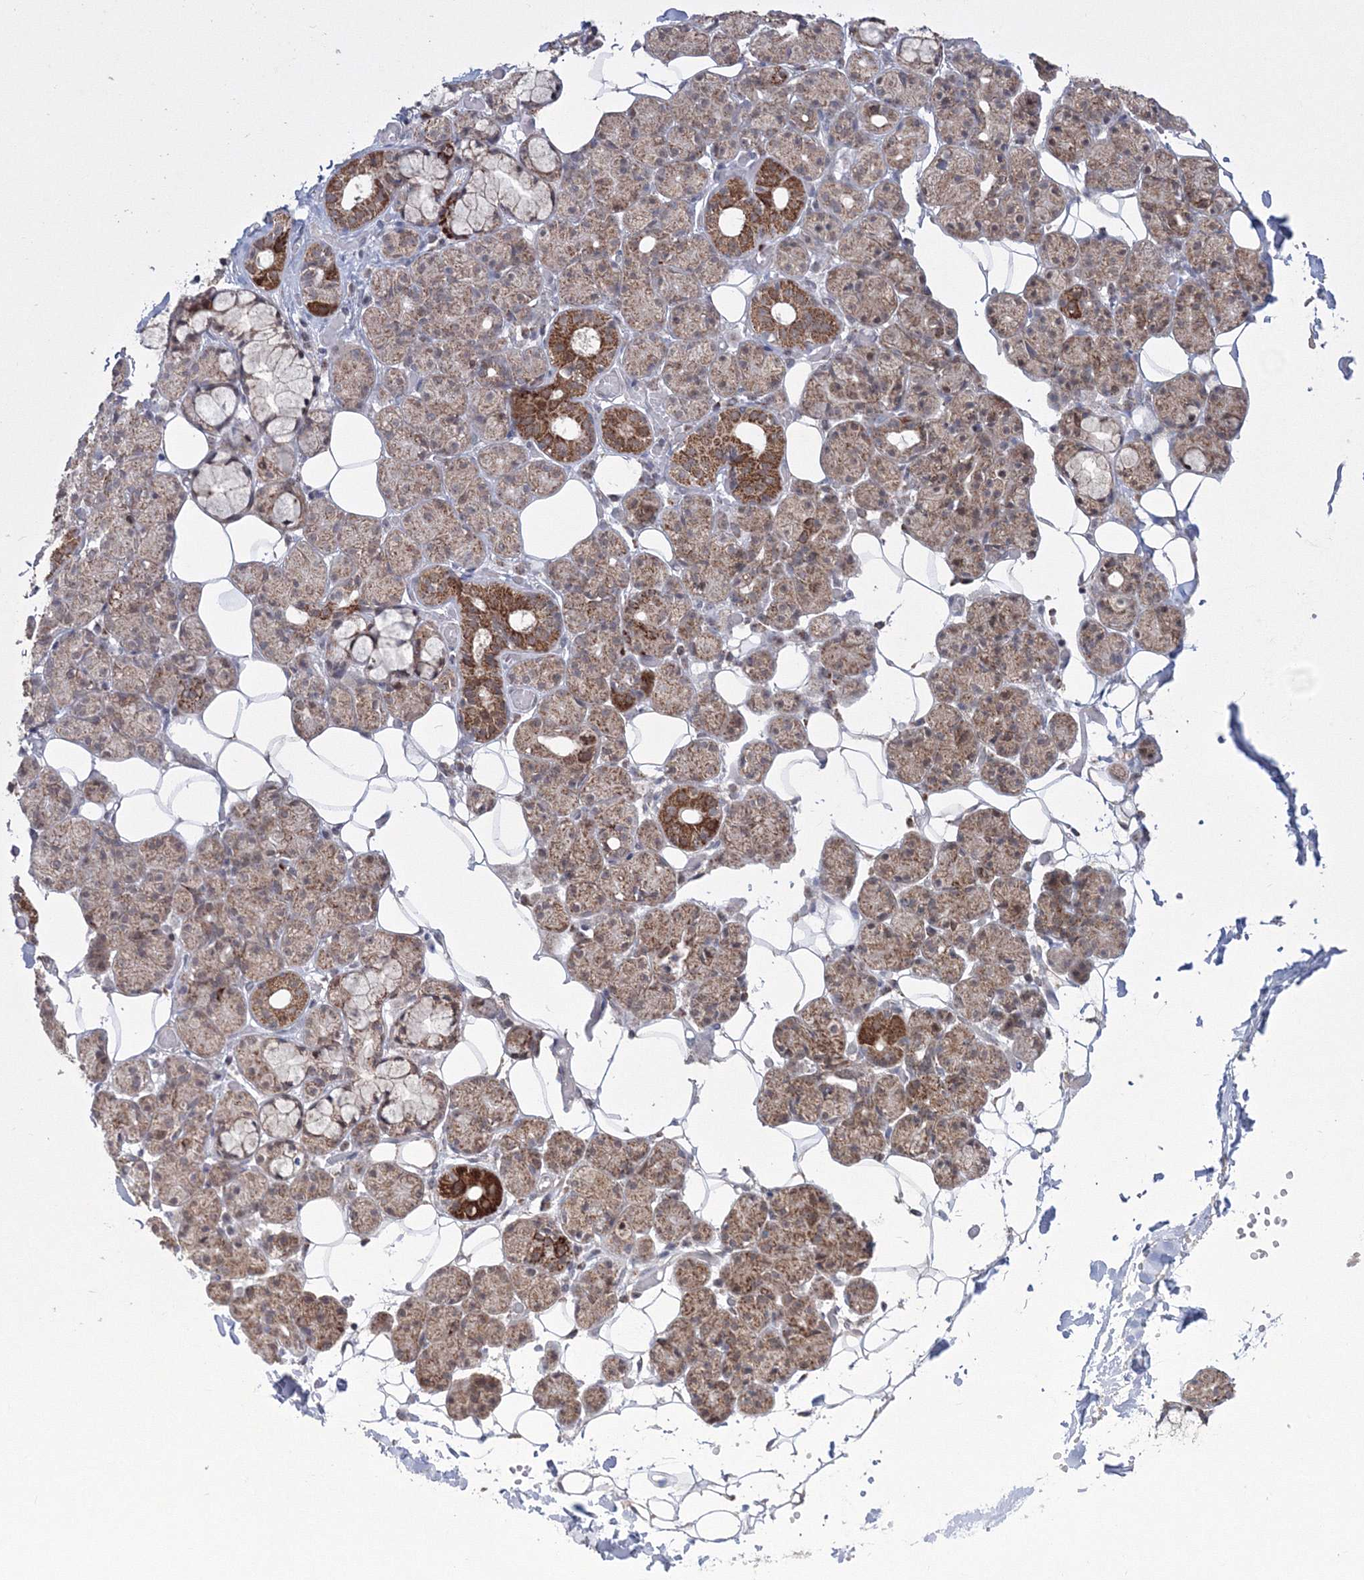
{"staining": {"intensity": "strong", "quantity": "25%-75%", "location": "cytoplasmic/membranous"}, "tissue": "salivary gland", "cell_type": "Glandular cells", "image_type": "normal", "snomed": [{"axis": "morphology", "description": "Normal tissue, NOS"}, {"axis": "topography", "description": "Salivary gland"}], "caption": "Protein analysis of normal salivary gland demonstrates strong cytoplasmic/membranous positivity in about 25%-75% of glandular cells. Nuclei are stained in blue.", "gene": "GRSF1", "patient": {"sex": "male", "age": 63}}